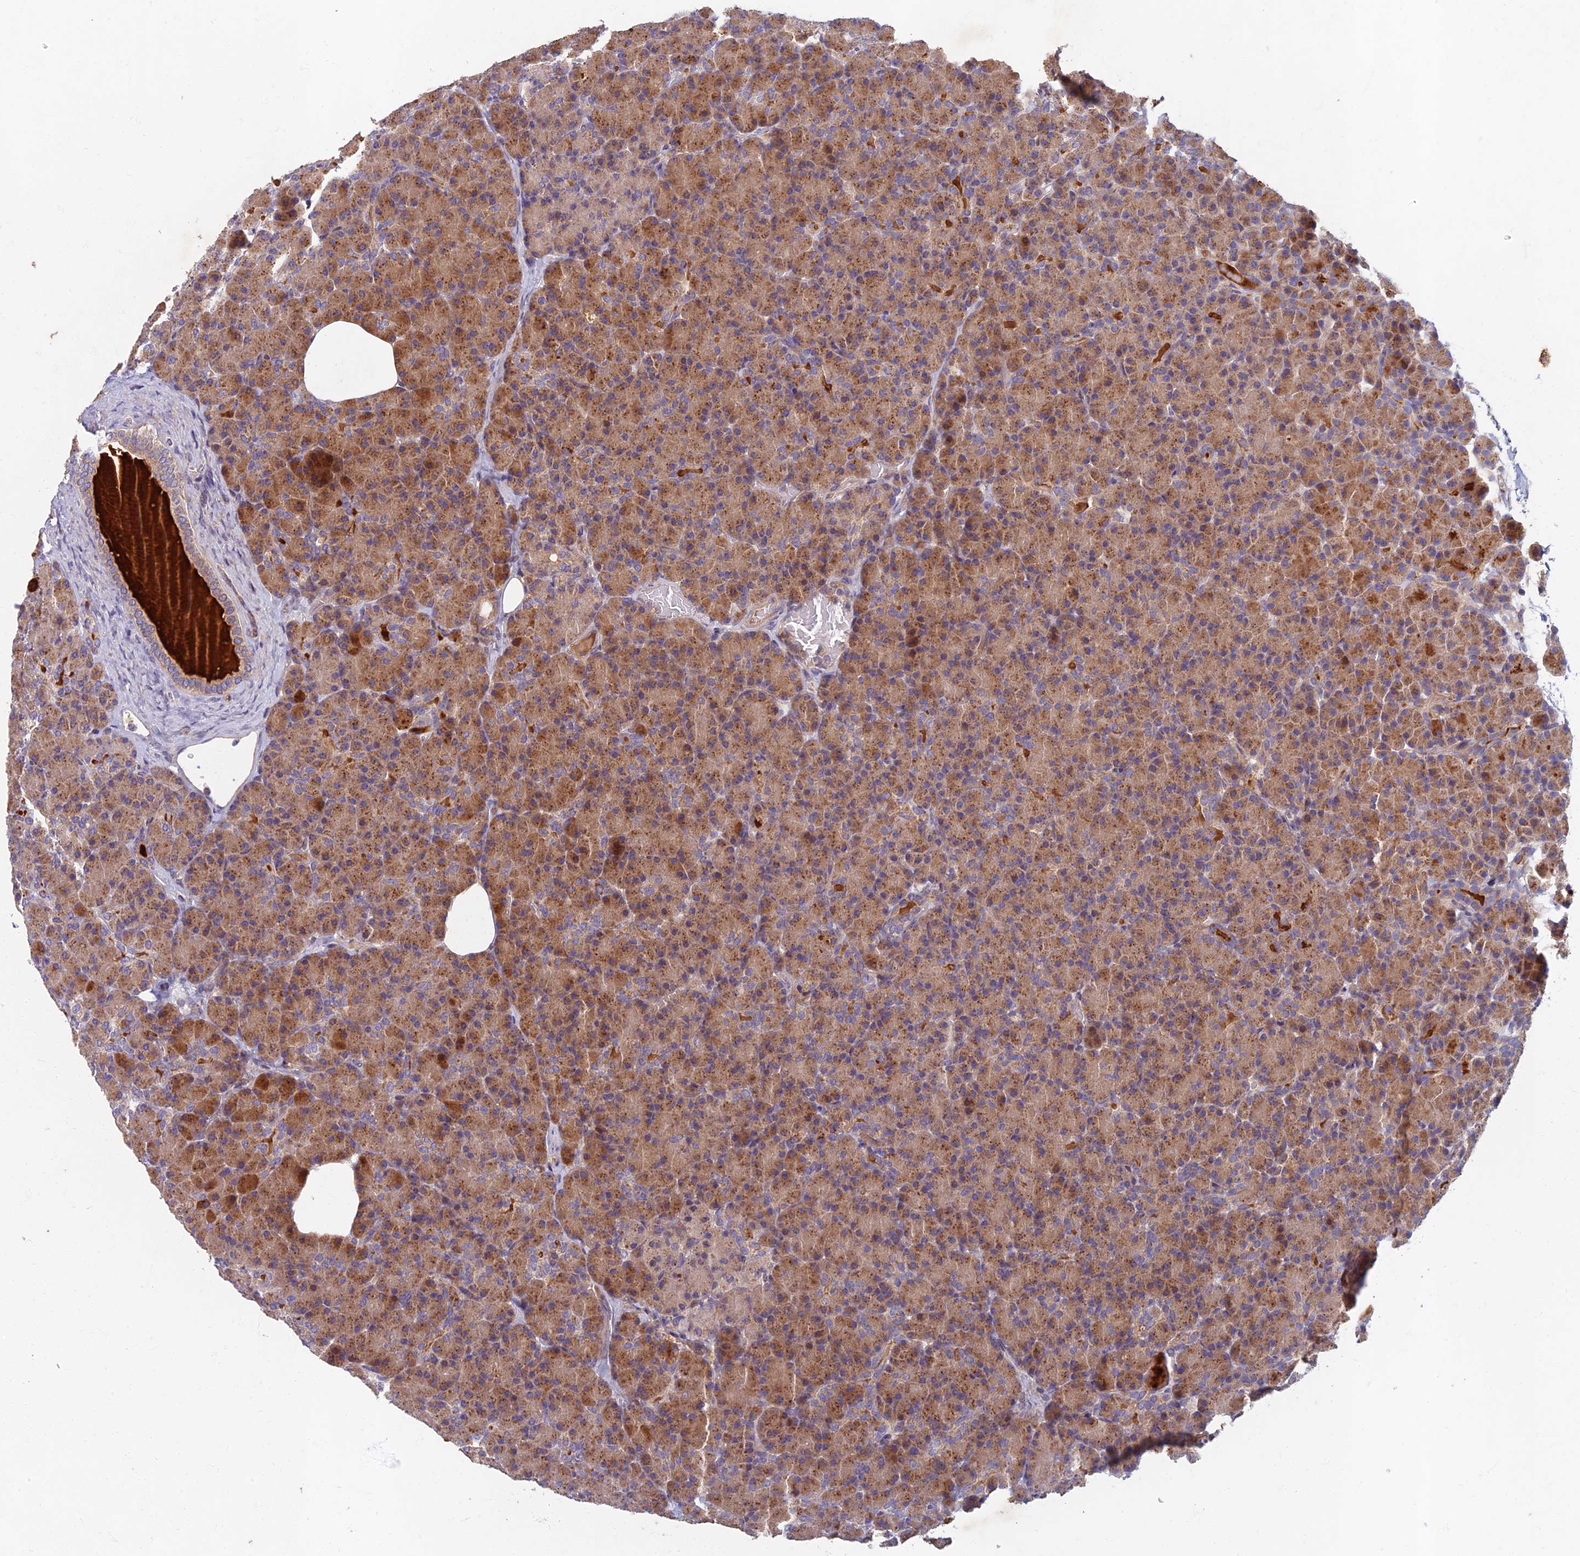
{"staining": {"intensity": "moderate", "quantity": ">75%", "location": "cytoplasmic/membranous"}, "tissue": "pancreas", "cell_type": "Exocrine glandular cells", "image_type": "normal", "snomed": [{"axis": "morphology", "description": "Normal tissue, NOS"}, {"axis": "topography", "description": "Pancreas"}], "caption": "An immunohistochemistry (IHC) photomicrograph of unremarkable tissue is shown. Protein staining in brown labels moderate cytoplasmic/membranous positivity in pancreas within exocrine glandular cells. (DAB (3,3'-diaminobenzidine) IHC, brown staining for protein, blue staining for nuclei).", "gene": "SOGA1", "patient": {"sex": "female", "age": 43}}